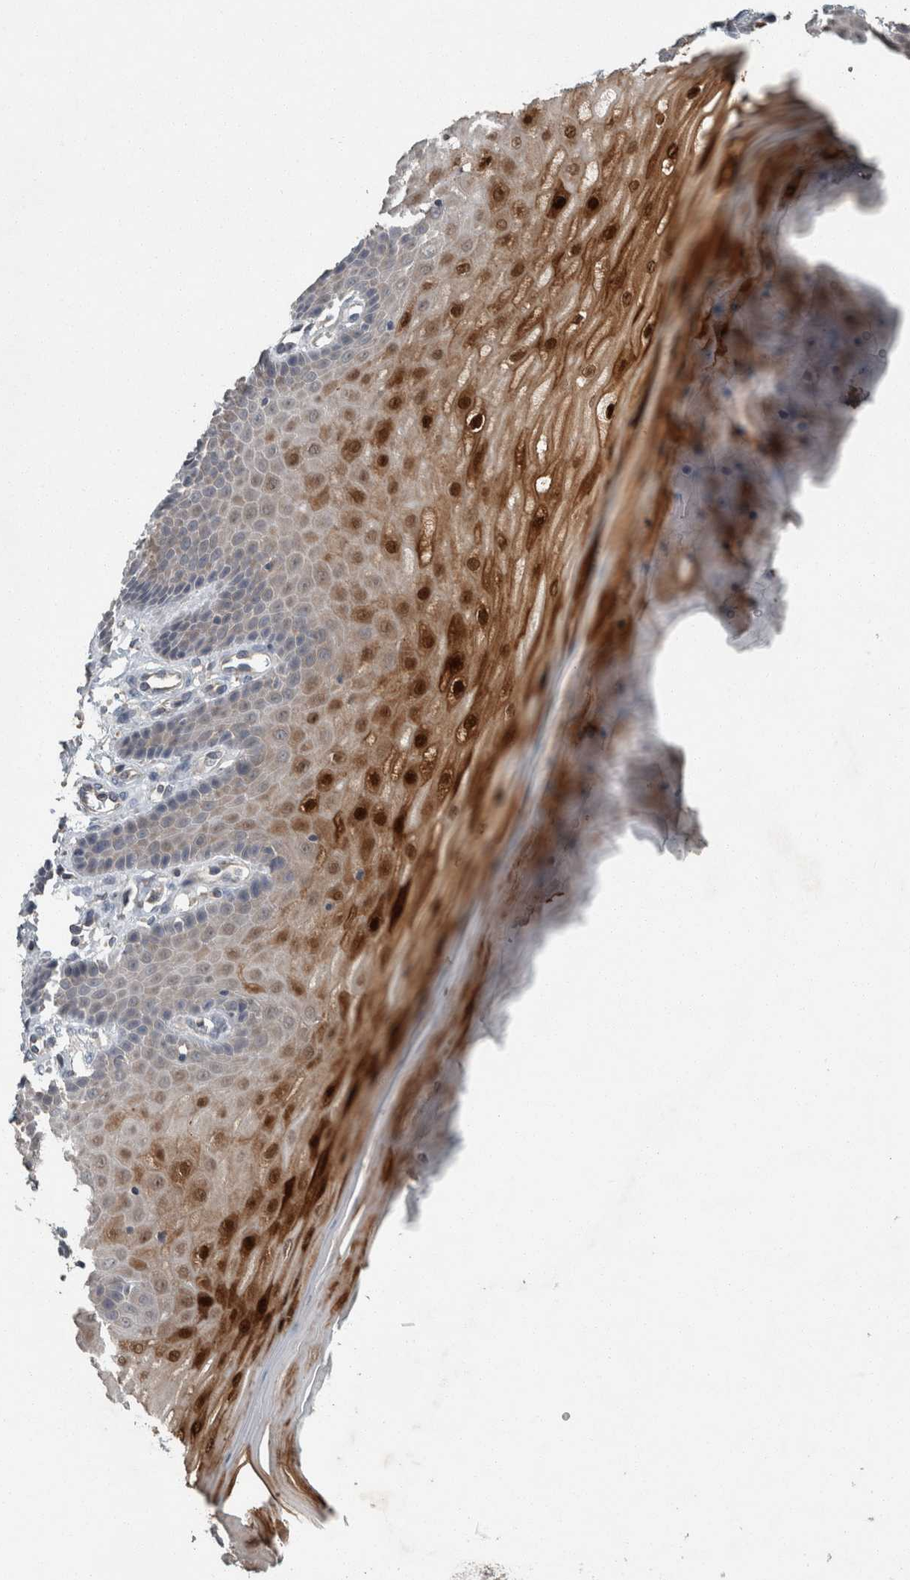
{"staining": {"intensity": "strong", "quantity": "25%-75%", "location": "cytoplasmic/membranous"}, "tissue": "cervix", "cell_type": "Glandular cells", "image_type": "normal", "snomed": [{"axis": "morphology", "description": "Normal tissue, NOS"}, {"axis": "topography", "description": "Cervix"}], "caption": "This photomicrograph demonstrates immunohistochemistry (IHC) staining of unremarkable cervix, with high strong cytoplasmic/membranous staining in approximately 25%-75% of glandular cells.", "gene": "KNTC1", "patient": {"sex": "female", "age": 55}}